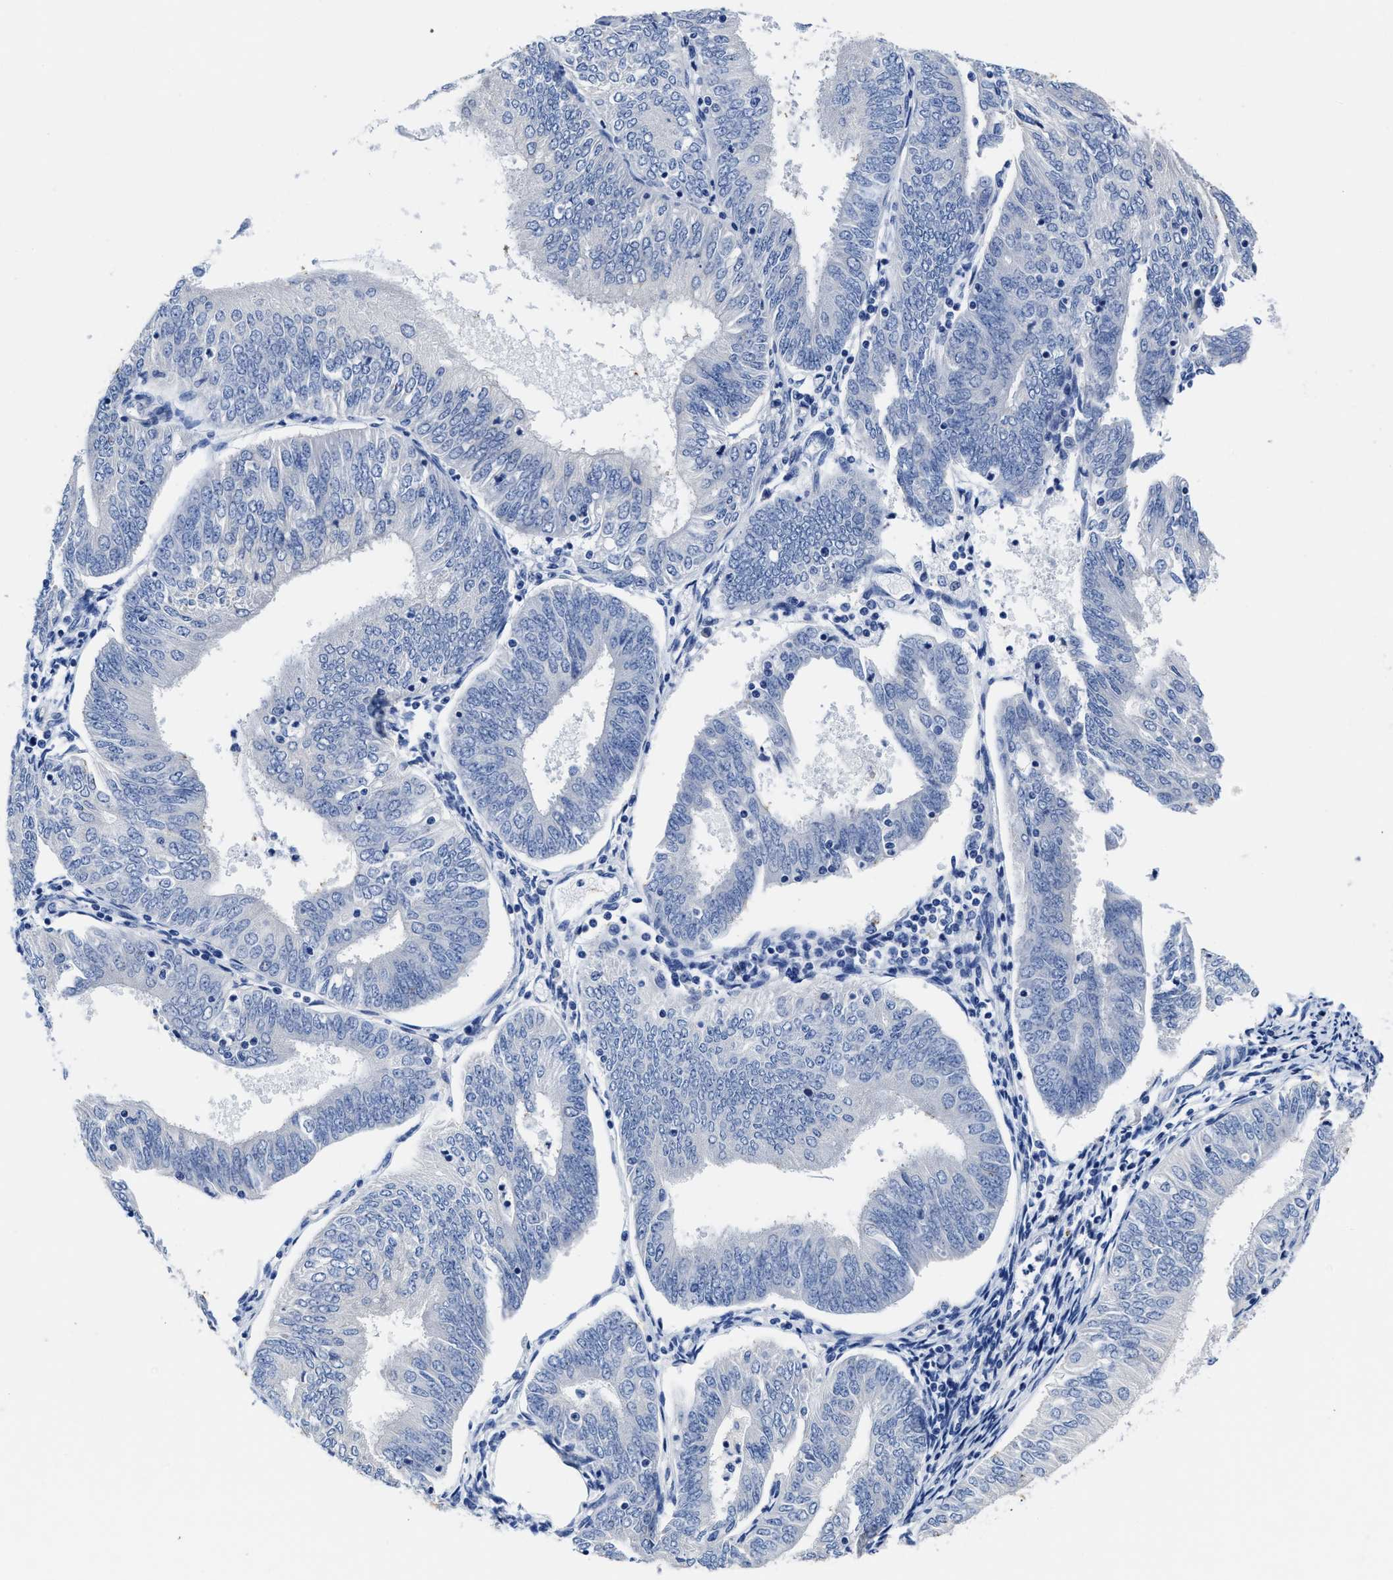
{"staining": {"intensity": "negative", "quantity": "none", "location": "none"}, "tissue": "endometrial cancer", "cell_type": "Tumor cells", "image_type": "cancer", "snomed": [{"axis": "morphology", "description": "Adenocarcinoma, NOS"}, {"axis": "topography", "description": "Endometrium"}], "caption": "High power microscopy photomicrograph of an immunohistochemistry (IHC) micrograph of adenocarcinoma (endometrial), revealing no significant expression in tumor cells. The staining was performed using DAB to visualize the protein expression in brown, while the nuclei were stained in blue with hematoxylin (Magnification: 20x).", "gene": "HOOK1", "patient": {"sex": "female", "age": 58}}